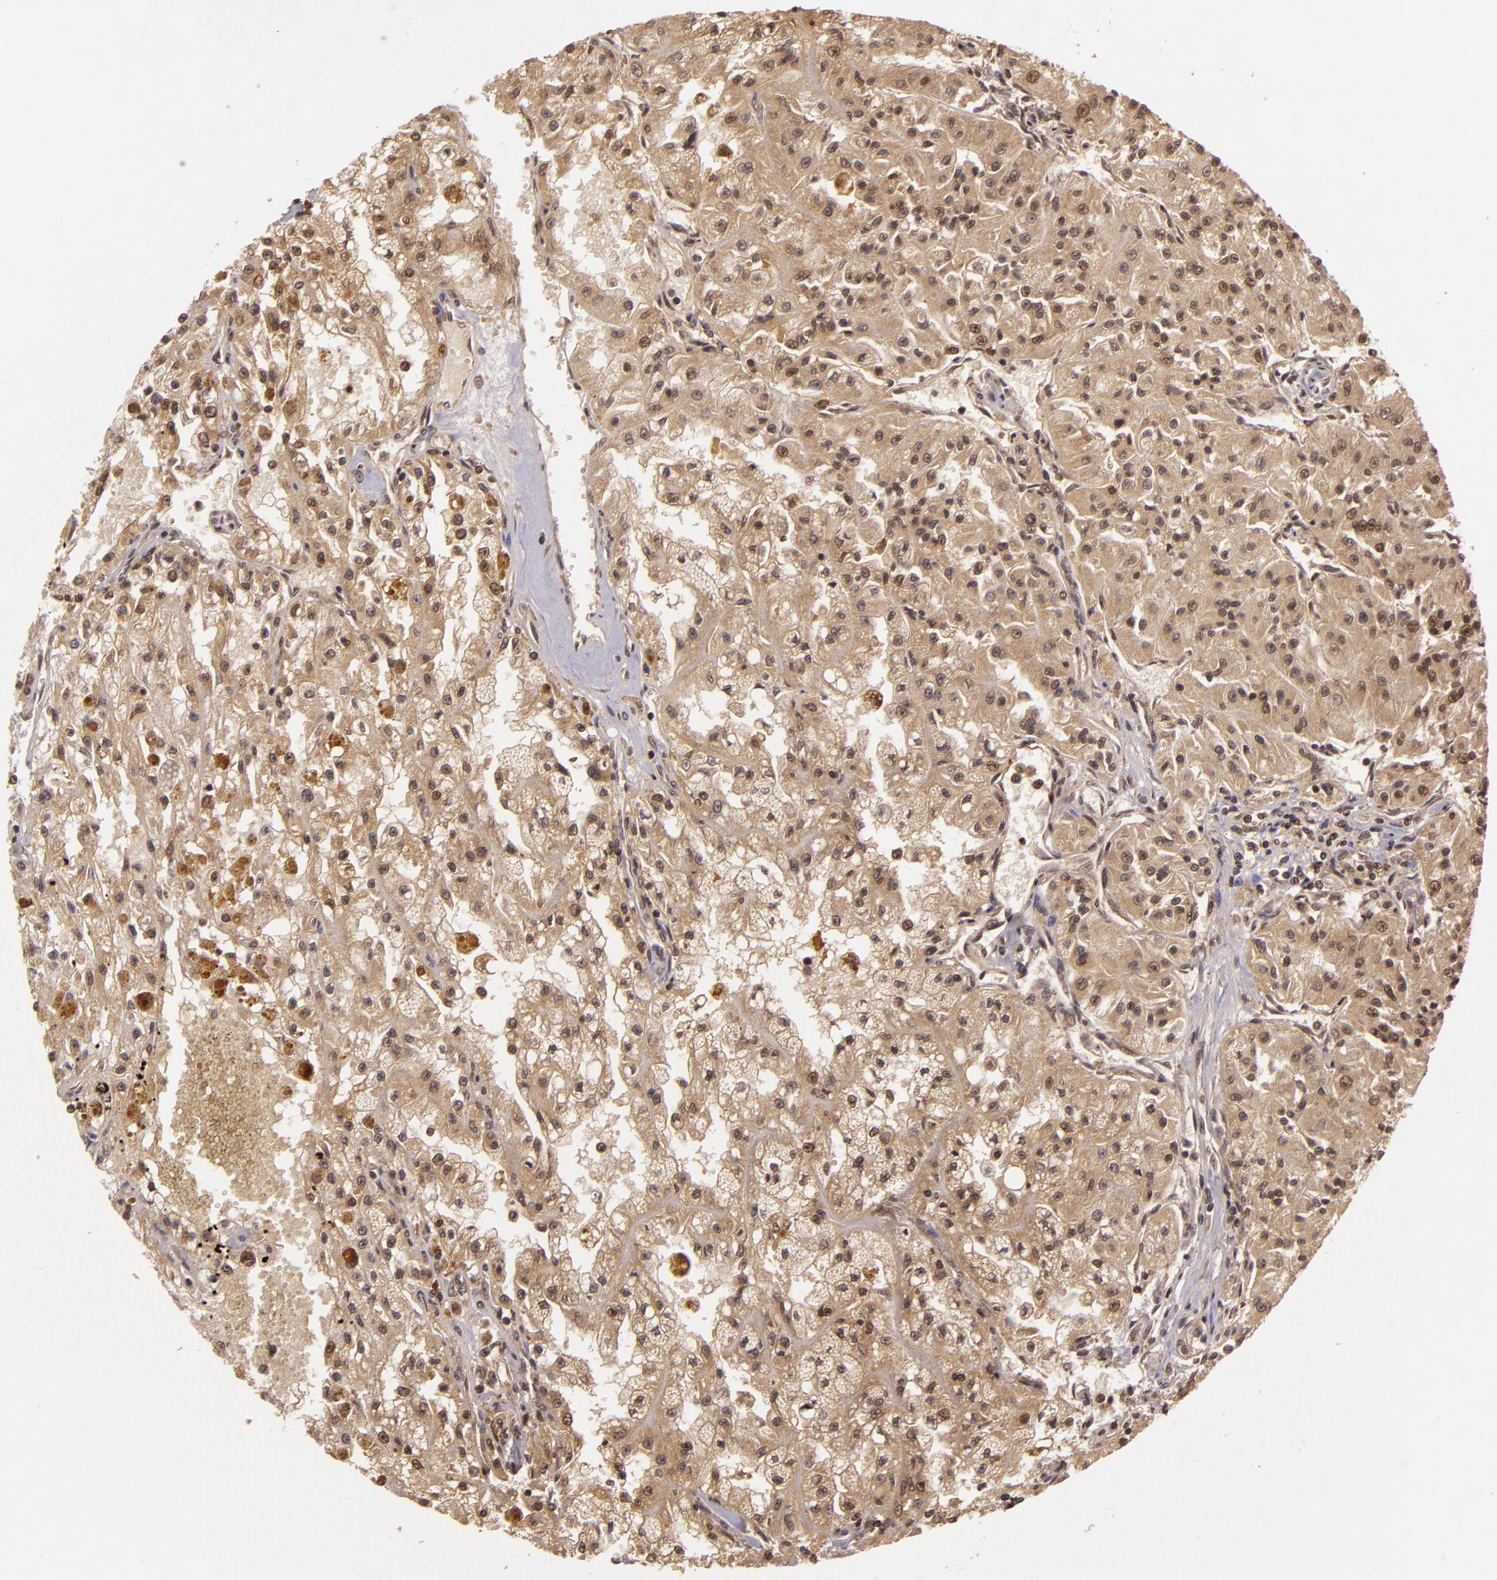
{"staining": {"intensity": "moderate", "quantity": ">75%", "location": "cytoplasmic/membranous"}, "tissue": "renal cancer", "cell_type": "Tumor cells", "image_type": "cancer", "snomed": [{"axis": "morphology", "description": "Adenocarcinoma, NOS"}, {"axis": "topography", "description": "Kidney"}], "caption": "Protein staining displays moderate cytoplasmic/membranous staining in approximately >75% of tumor cells in renal cancer (adenocarcinoma).", "gene": "TXNRD2", "patient": {"sex": "male", "age": 78}}